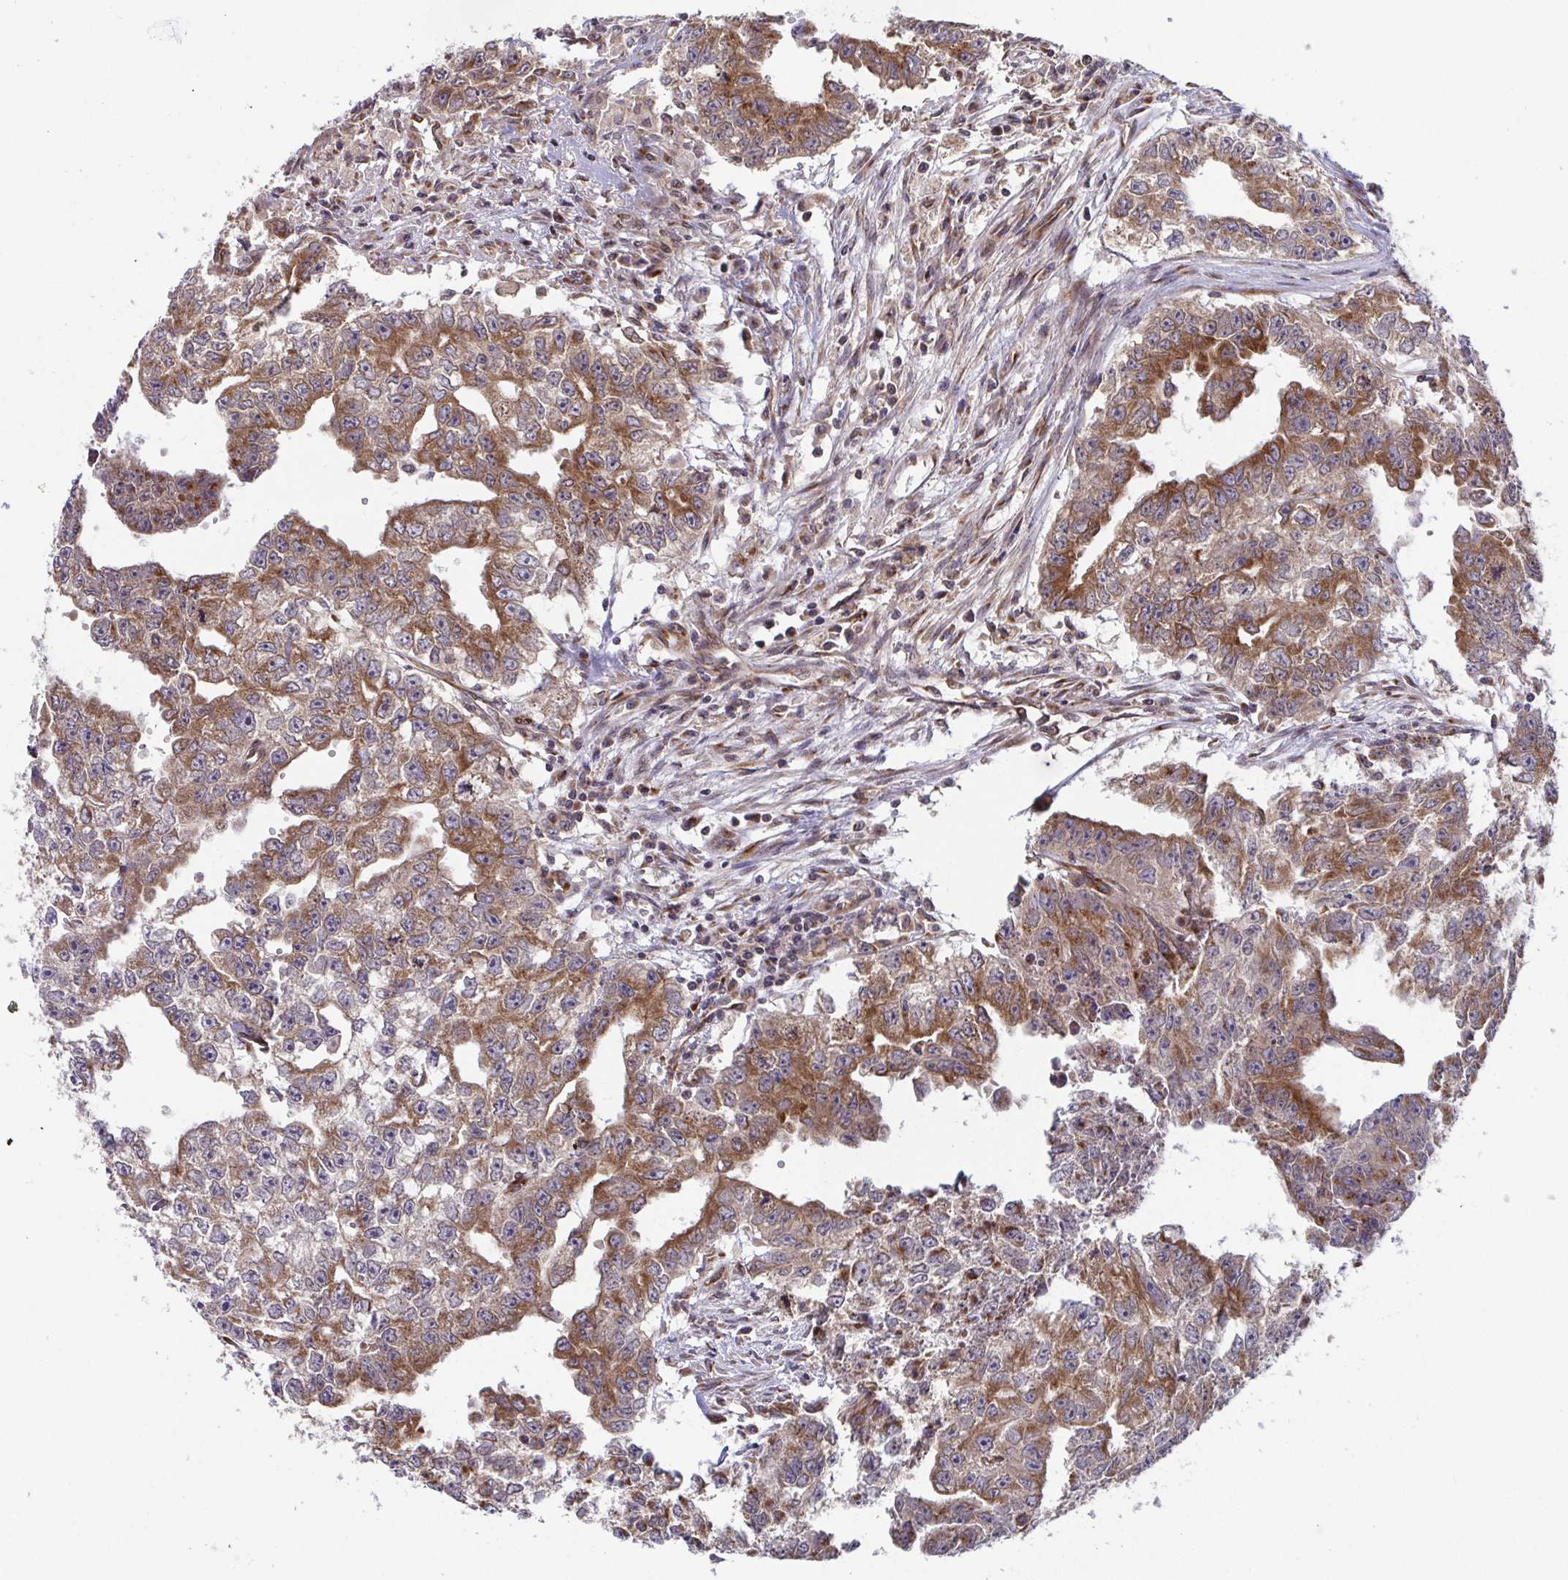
{"staining": {"intensity": "moderate", "quantity": ">75%", "location": "cytoplasmic/membranous"}, "tissue": "testis cancer", "cell_type": "Tumor cells", "image_type": "cancer", "snomed": [{"axis": "morphology", "description": "Carcinoma, Embryonal, NOS"}, {"axis": "morphology", "description": "Teratoma, malignant, NOS"}, {"axis": "topography", "description": "Testis"}], "caption": "DAB immunohistochemical staining of human testis embryonal carcinoma demonstrates moderate cytoplasmic/membranous protein positivity in approximately >75% of tumor cells.", "gene": "ATP5MJ", "patient": {"sex": "male", "age": 24}}